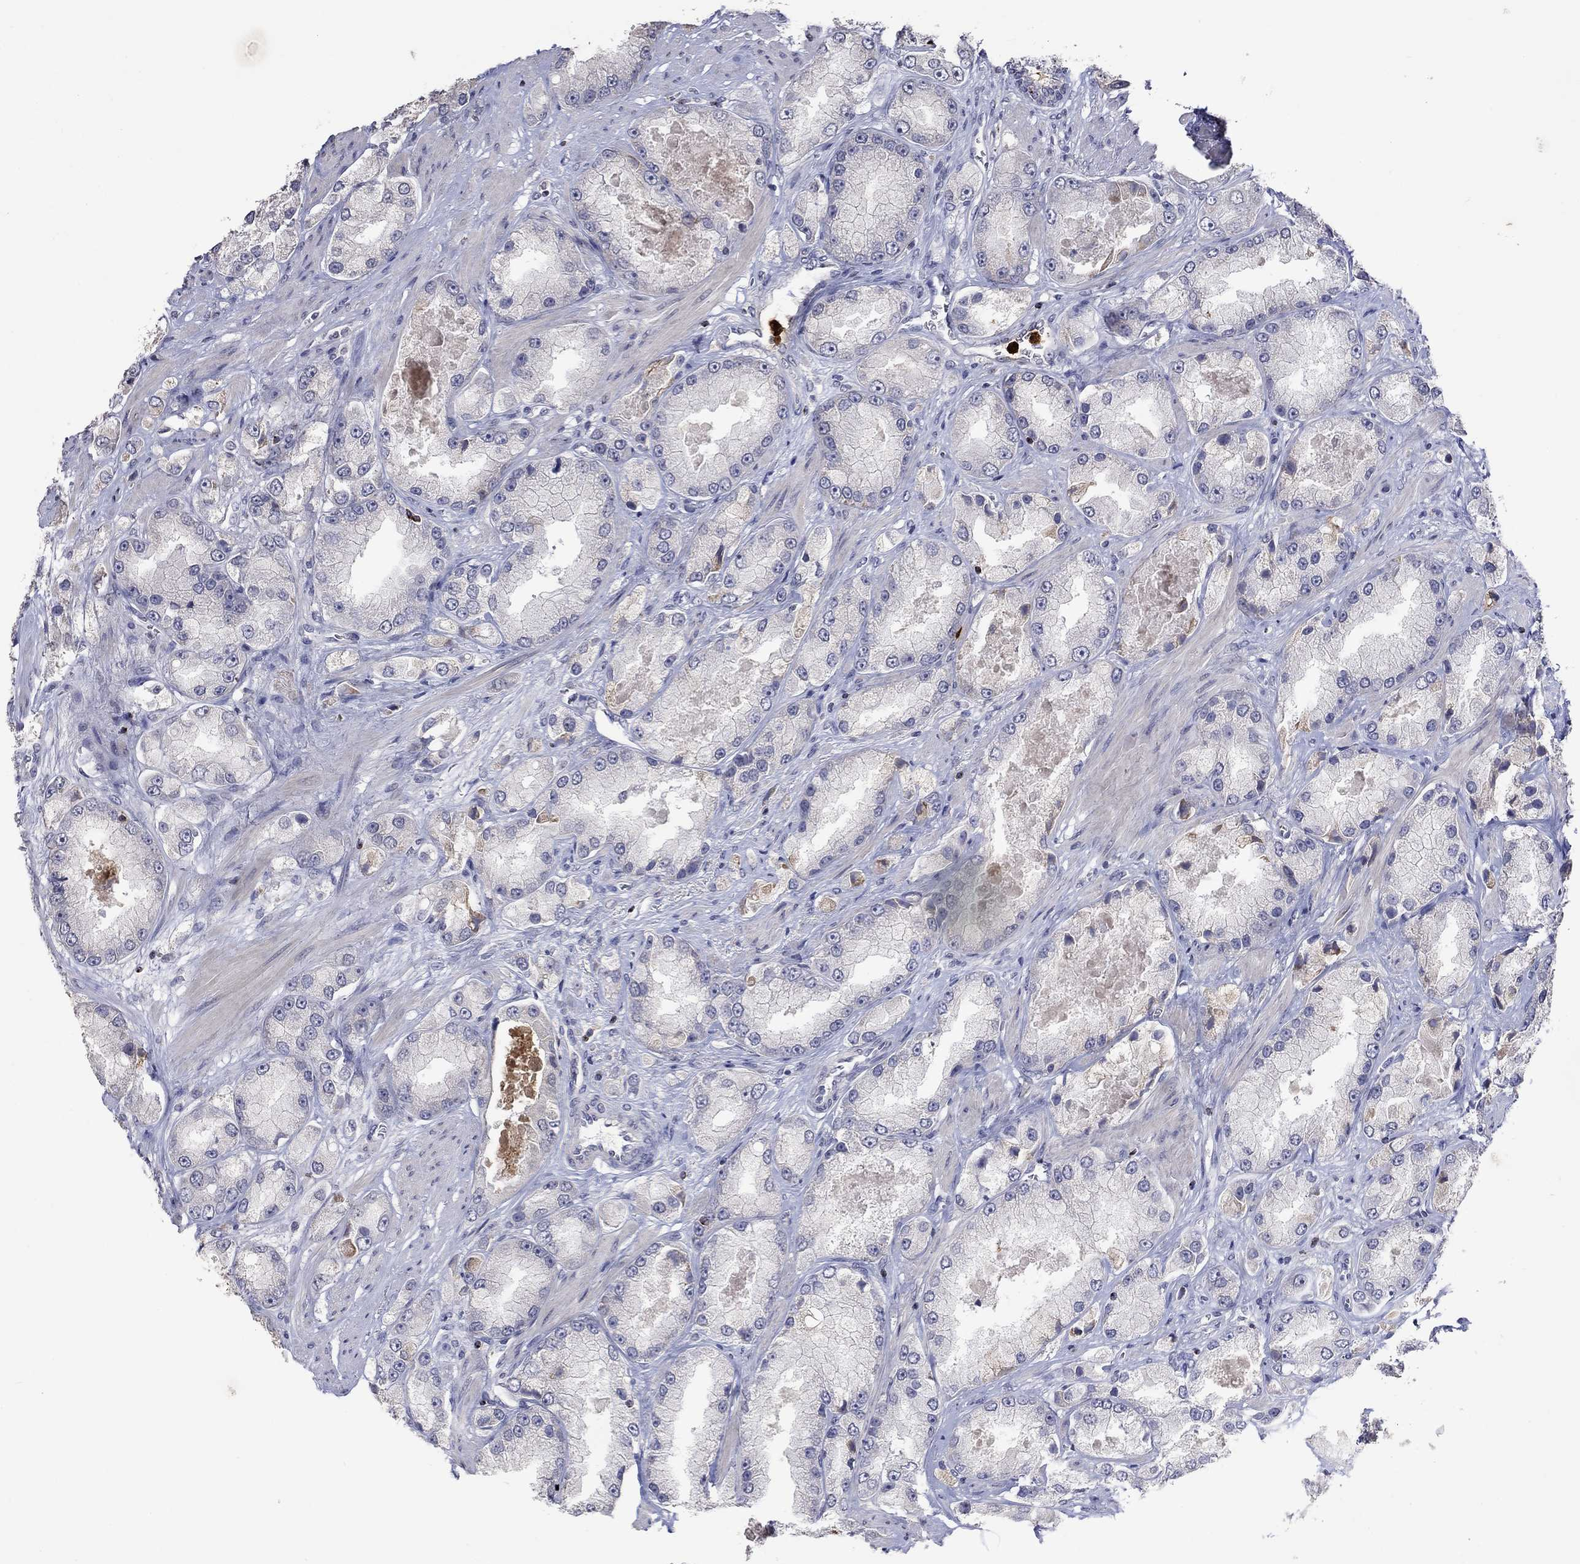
{"staining": {"intensity": "negative", "quantity": "none", "location": "none"}, "tissue": "prostate cancer", "cell_type": "Tumor cells", "image_type": "cancer", "snomed": [{"axis": "morphology", "description": "Adenocarcinoma, NOS"}, {"axis": "topography", "description": "Prostate and seminal vesicle, NOS"}, {"axis": "topography", "description": "Prostate"}], "caption": "This is a histopathology image of IHC staining of prostate cancer, which shows no expression in tumor cells.", "gene": "CCL5", "patient": {"sex": "male", "age": 64}}